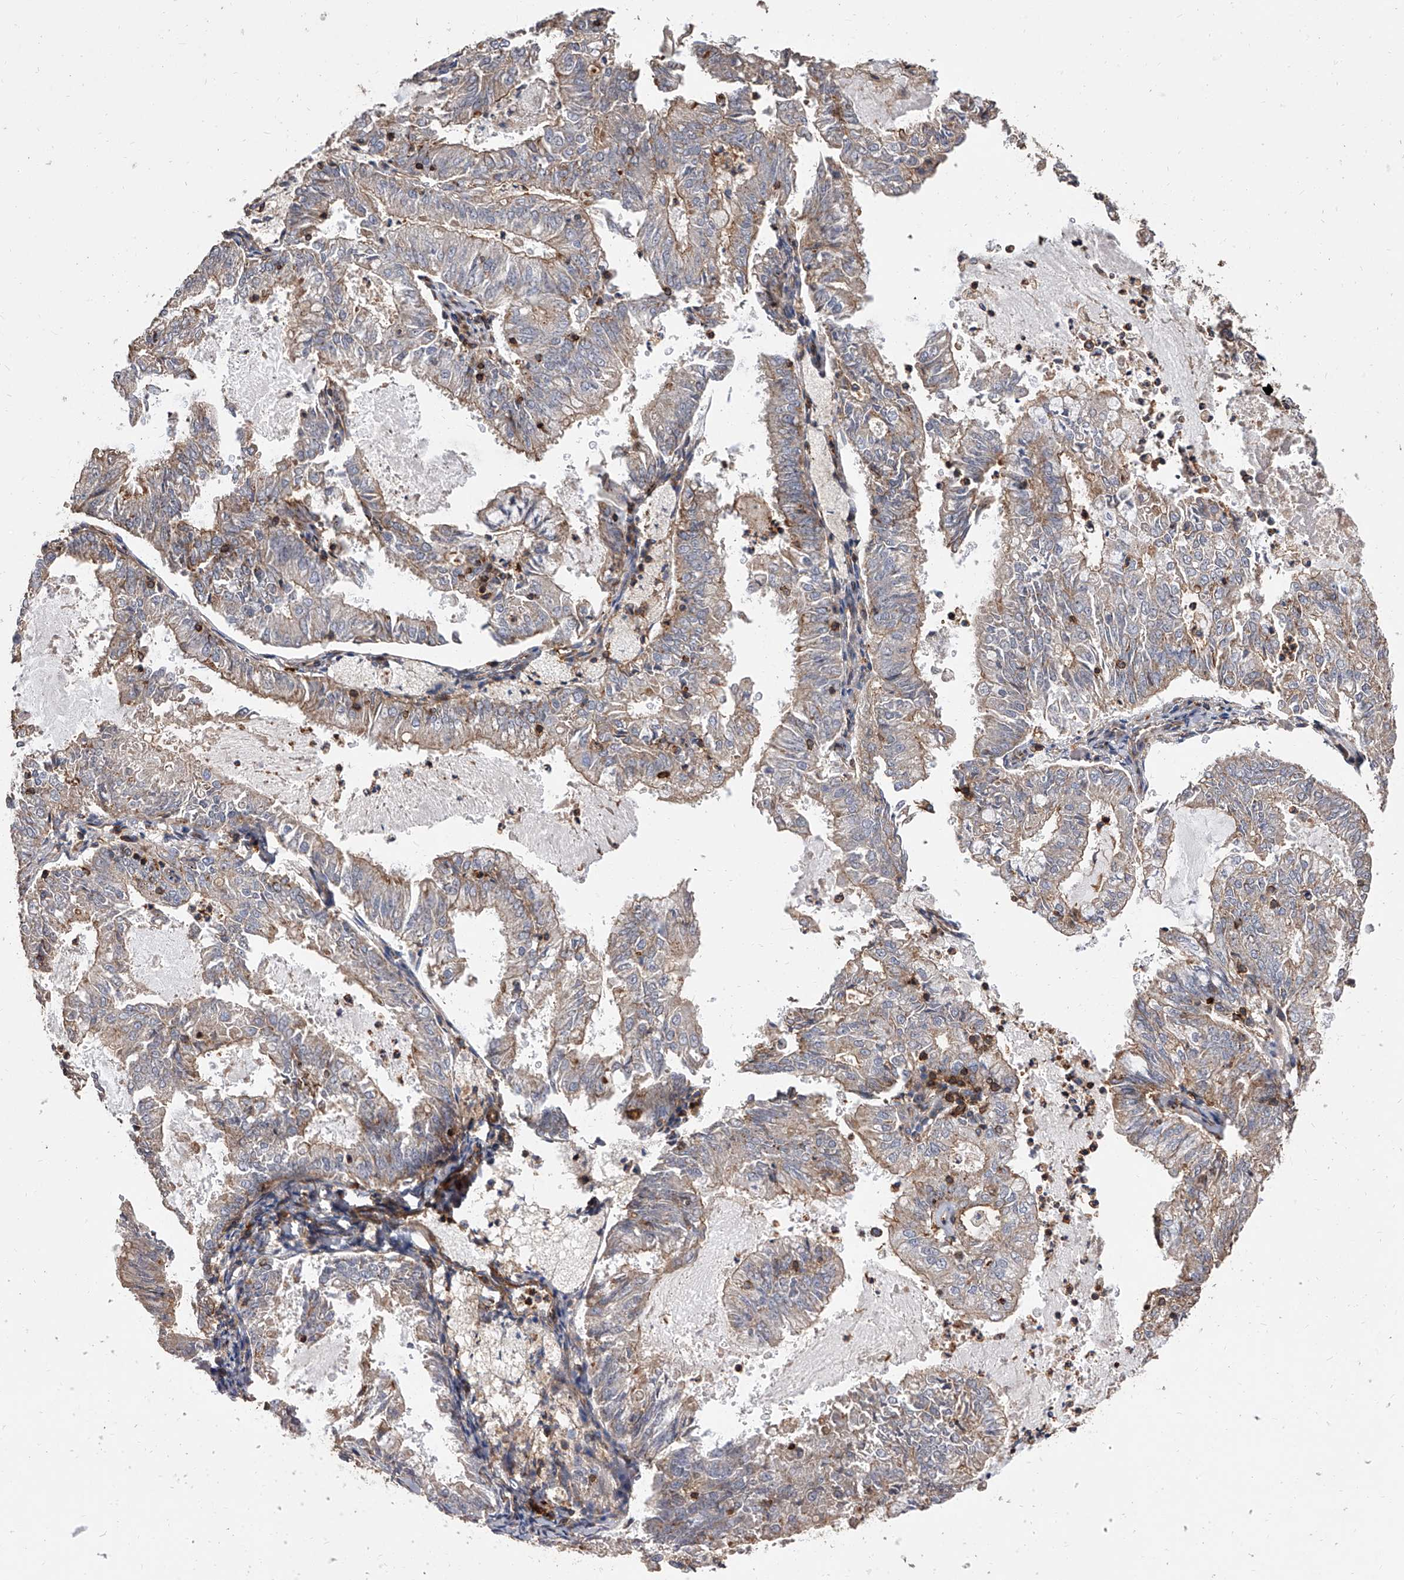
{"staining": {"intensity": "weak", "quantity": "25%-75%", "location": "cytoplasmic/membranous"}, "tissue": "endometrial cancer", "cell_type": "Tumor cells", "image_type": "cancer", "snomed": [{"axis": "morphology", "description": "Adenocarcinoma, NOS"}, {"axis": "topography", "description": "Endometrium"}], "caption": "Endometrial cancer (adenocarcinoma) stained for a protein (brown) demonstrates weak cytoplasmic/membranous positive expression in about 25%-75% of tumor cells.", "gene": "PISD", "patient": {"sex": "female", "age": 57}}